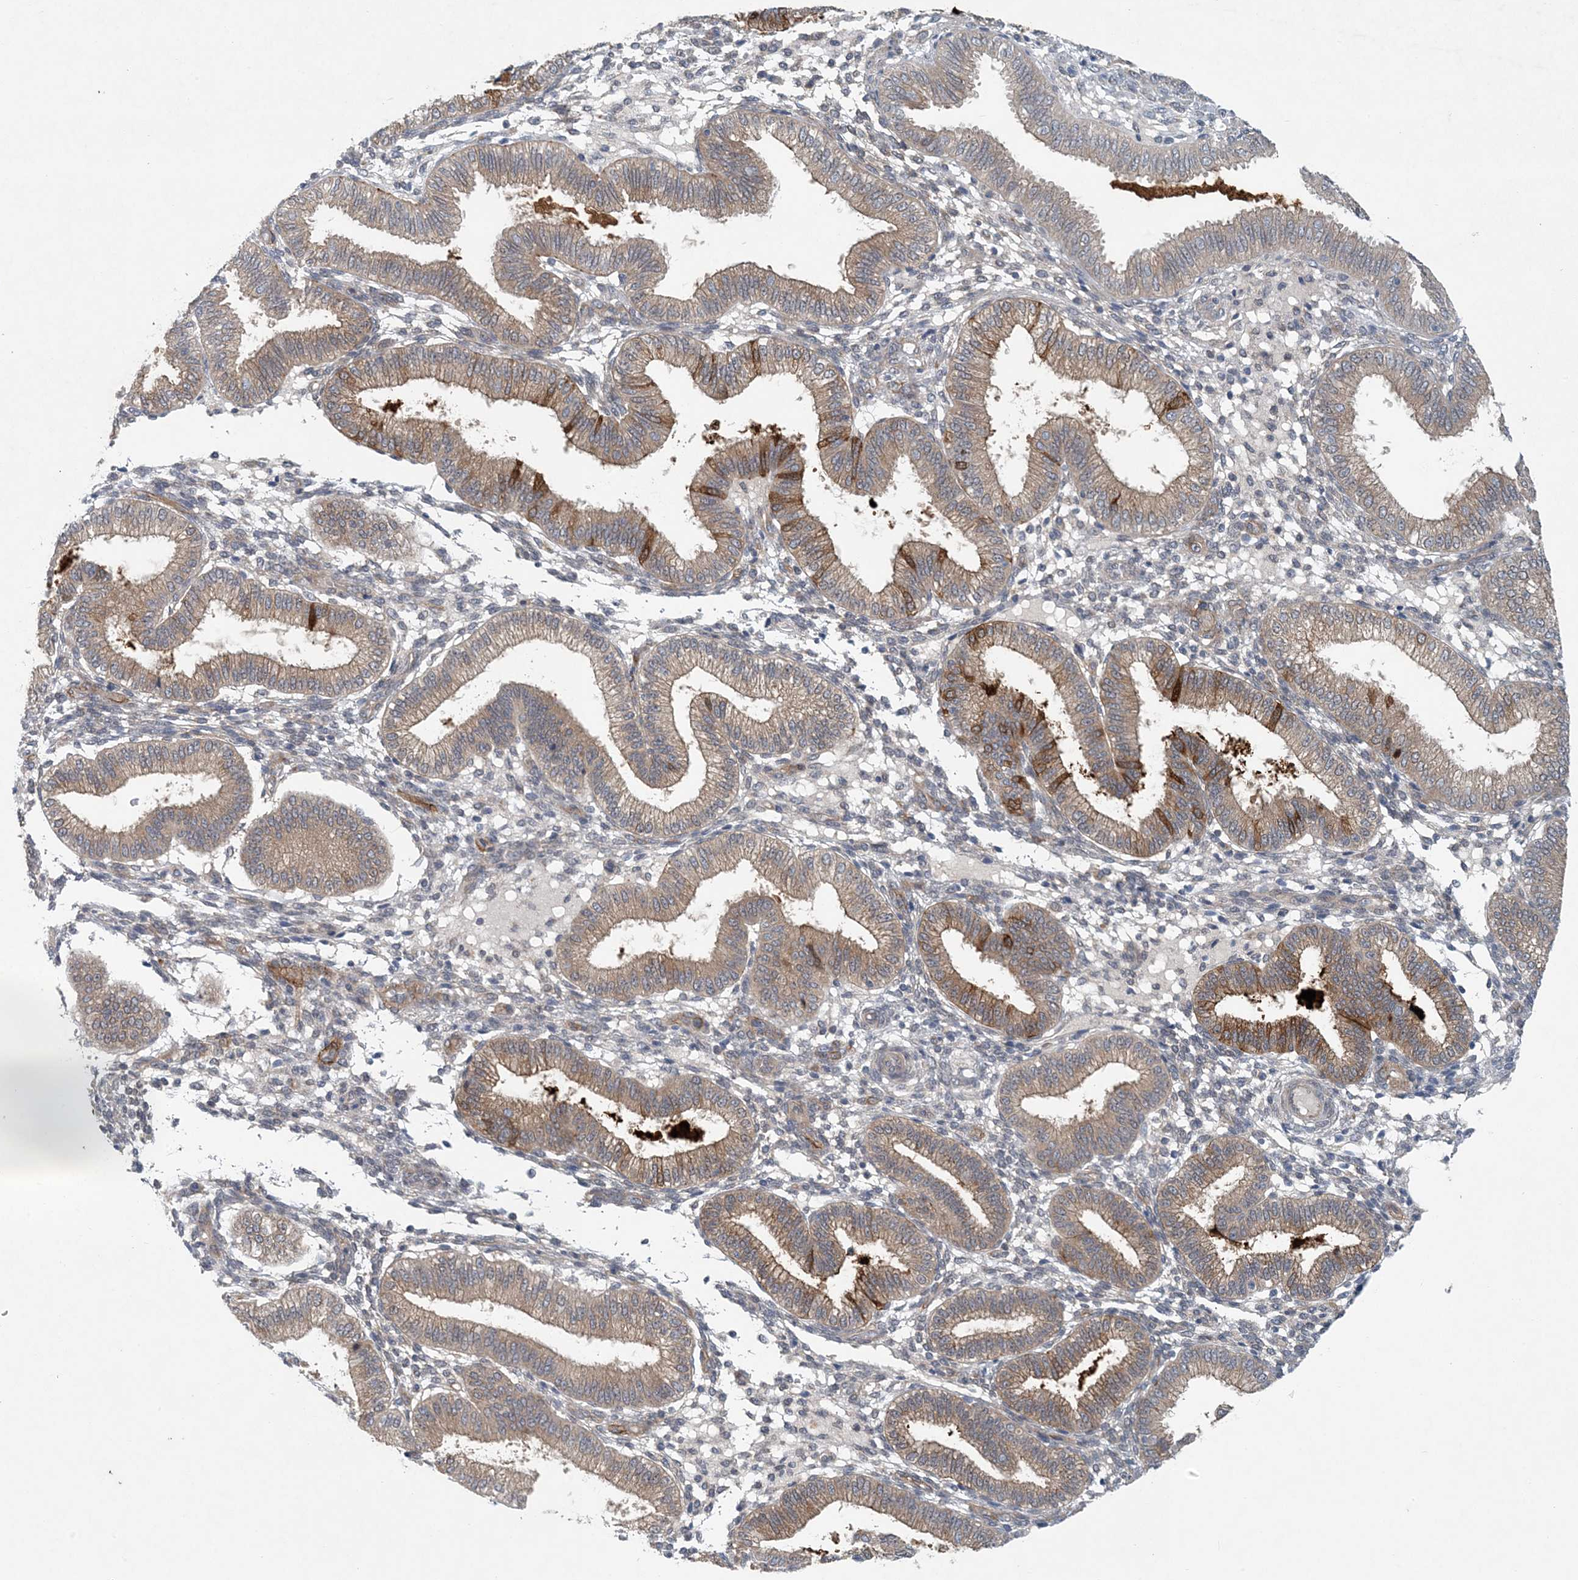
{"staining": {"intensity": "negative", "quantity": "none", "location": "none"}, "tissue": "endometrium", "cell_type": "Cells in endometrial stroma", "image_type": "normal", "snomed": [{"axis": "morphology", "description": "Normal tissue, NOS"}, {"axis": "topography", "description": "Endometrium"}], "caption": "A micrograph of endometrium stained for a protein displays no brown staining in cells in endometrial stroma.", "gene": "HIKESHI", "patient": {"sex": "female", "age": 39}}